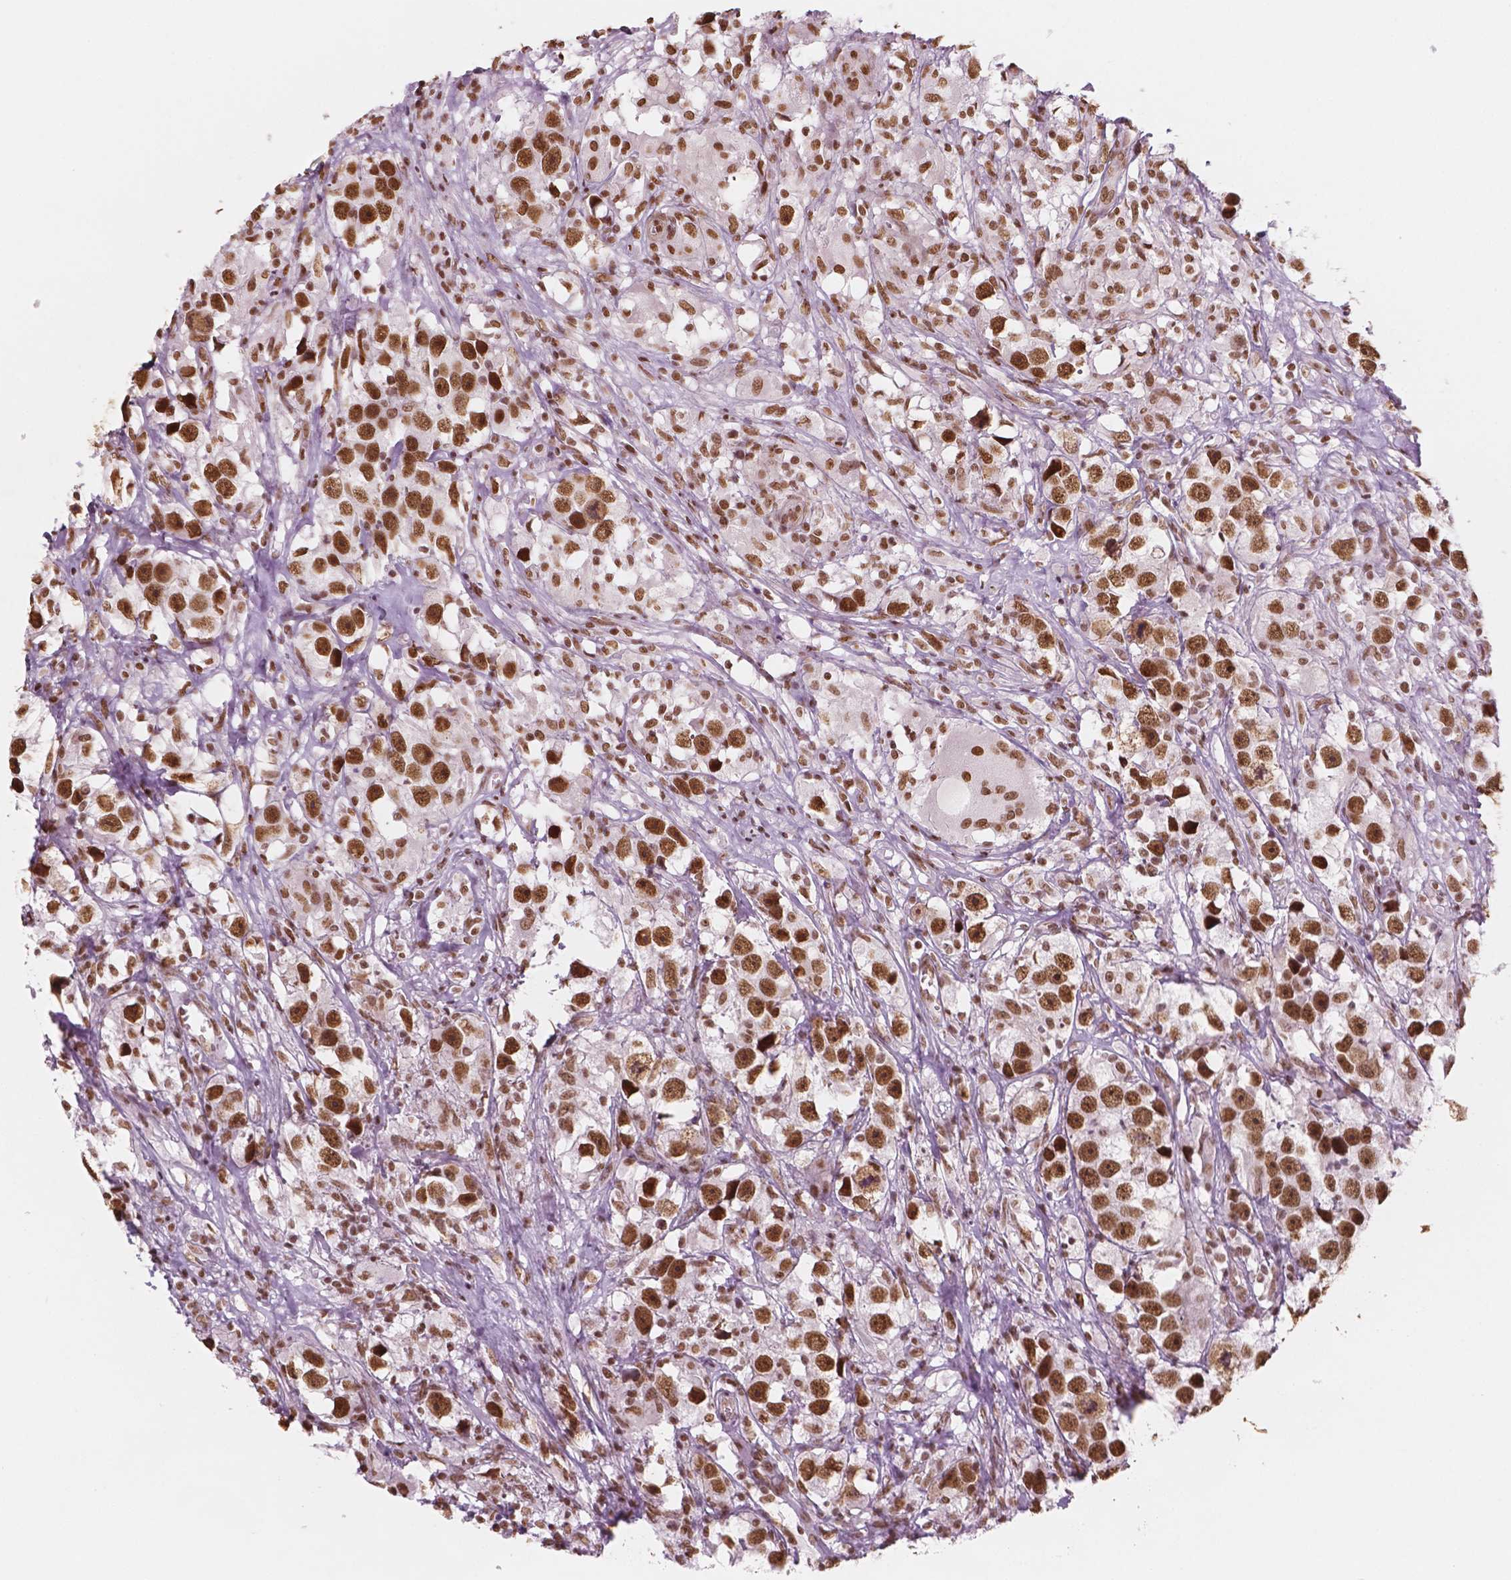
{"staining": {"intensity": "moderate", "quantity": ">75%", "location": "nuclear"}, "tissue": "testis cancer", "cell_type": "Tumor cells", "image_type": "cancer", "snomed": [{"axis": "morphology", "description": "Seminoma, NOS"}, {"axis": "topography", "description": "Testis"}], "caption": "An image of human testis seminoma stained for a protein shows moderate nuclear brown staining in tumor cells.", "gene": "GTF3C5", "patient": {"sex": "male", "age": 49}}